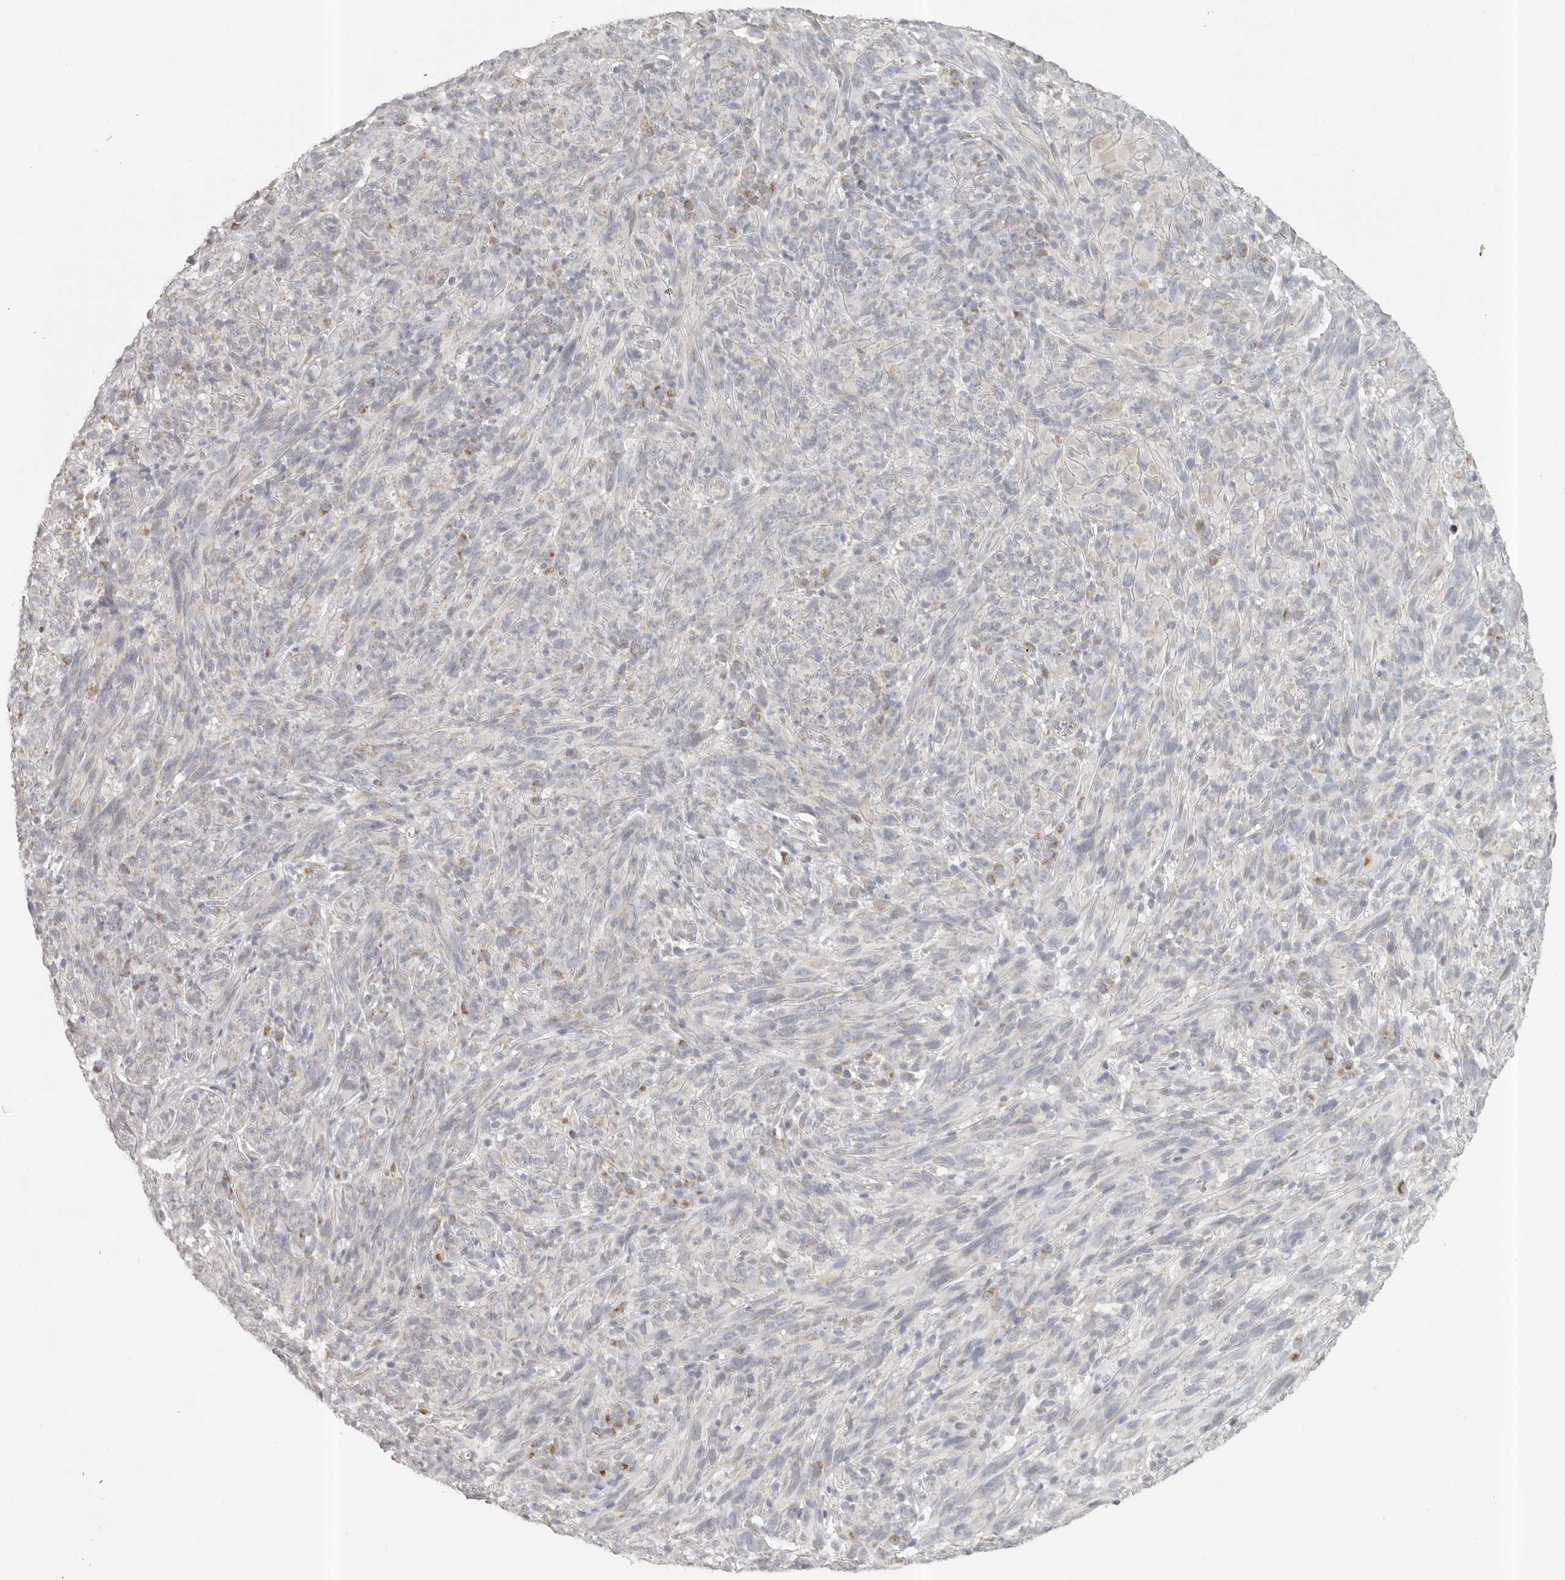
{"staining": {"intensity": "negative", "quantity": "none", "location": "none"}, "tissue": "melanoma", "cell_type": "Tumor cells", "image_type": "cancer", "snomed": [{"axis": "morphology", "description": "Malignant melanoma, NOS"}, {"axis": "topography", "description": "Skin of head"}], "caption": "This photomicrograph is of malignant melanoma stained with immunohistochemistry to label a protein in brown with the nuclei are counter-stained blue. There is no positivity in tumor cells.", "gene": "KDF1", "patient": {"sex": "male", "age": 96}}